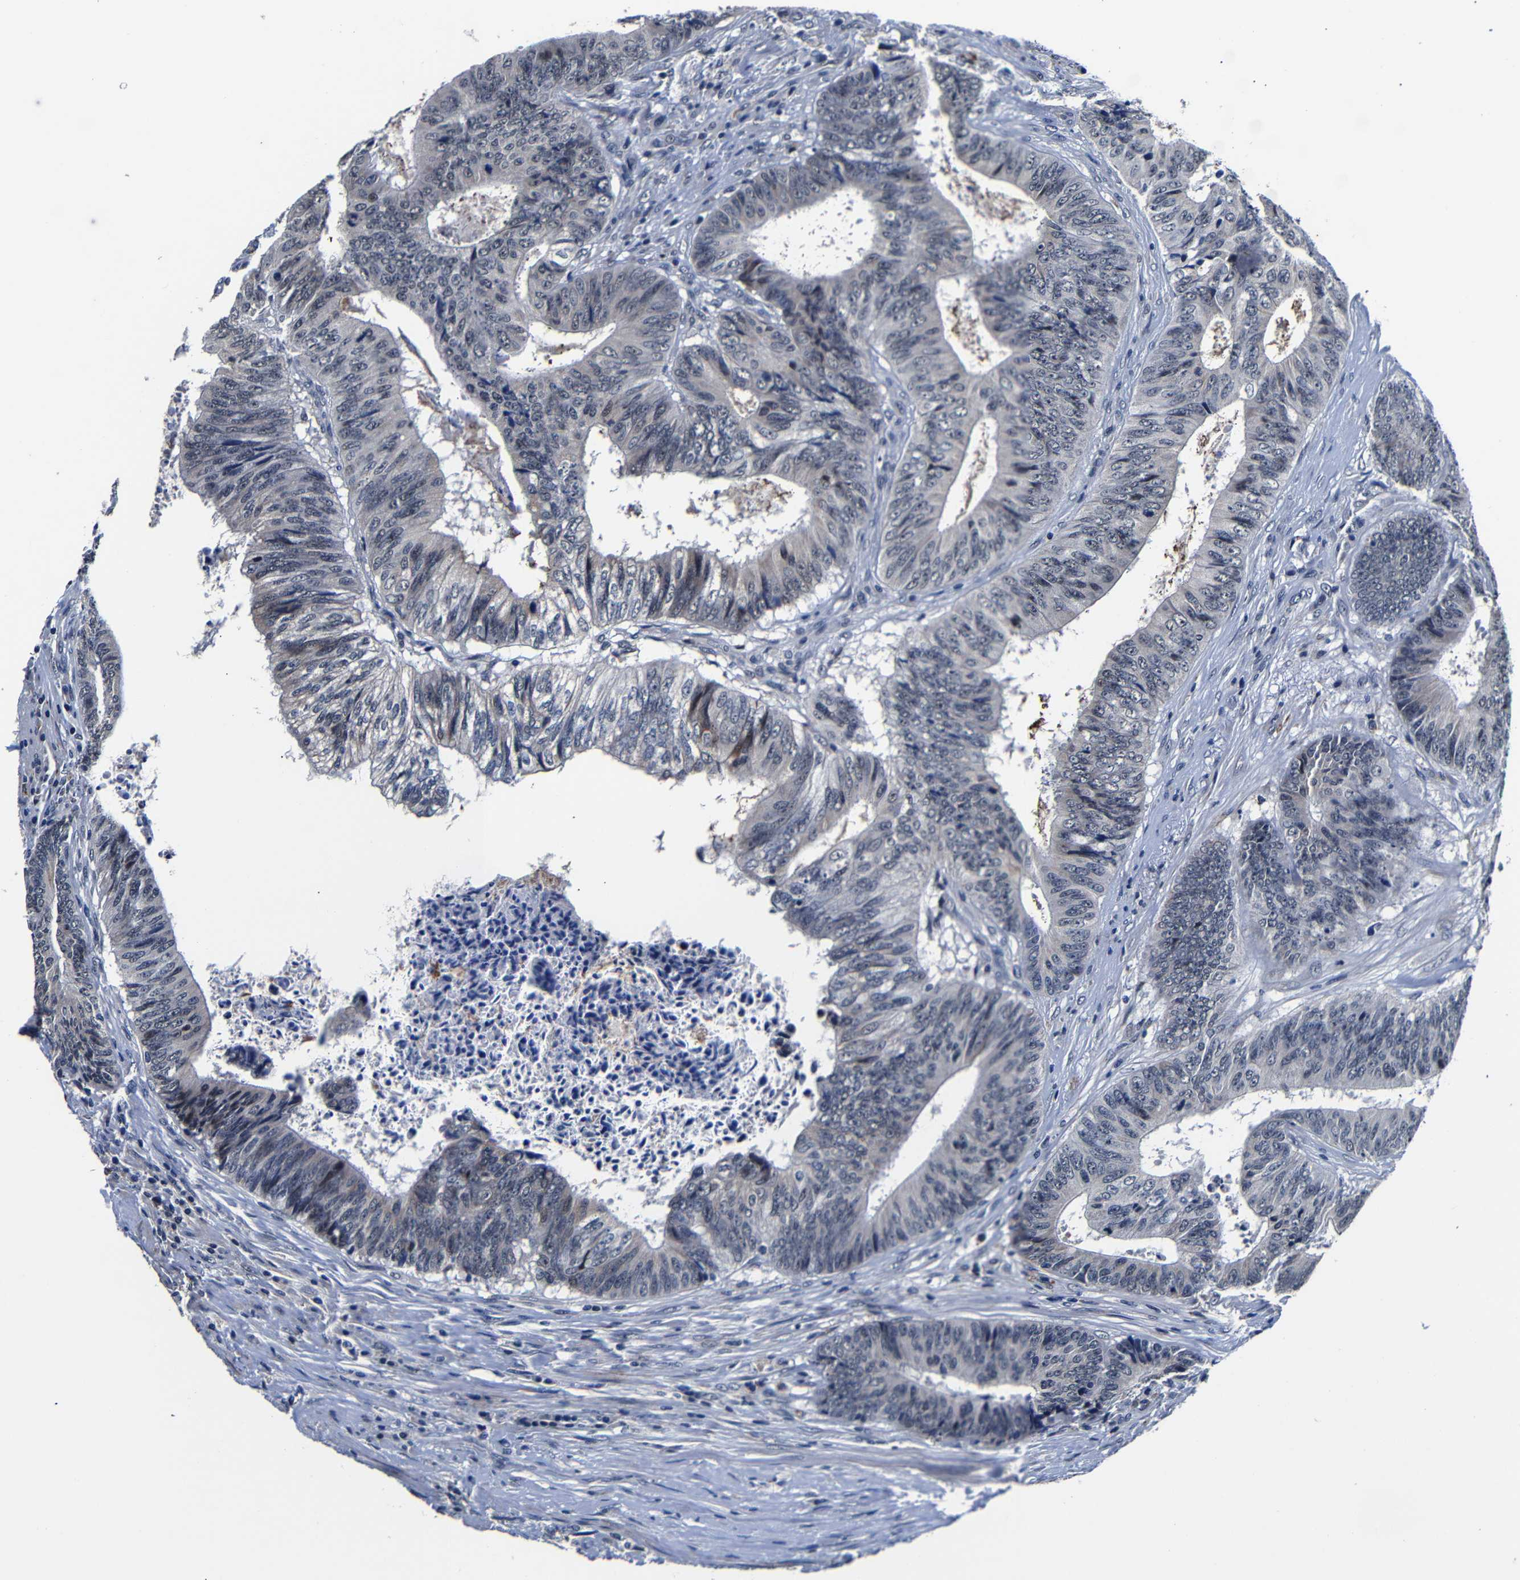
{"staining": {"intensity": "weak", "quantity": "<25%", "location": "cytoplasmic/membranous"}, "tissue": "colorectal cancer", "cell_type": "Tumor cells", "image_type": "cancer", "snomed": [{"axis": "morphology", "description": "Adenocarcinoma, NOS"}, {"axis": "topography", "description": "Rectum"}], "caption": "Histopathology image shows no significant protein expression in tumor cells of adenocarcinoma (colorectal).", "gene": "DEPP1", "patient": {"sex": "male", "age": 72}}